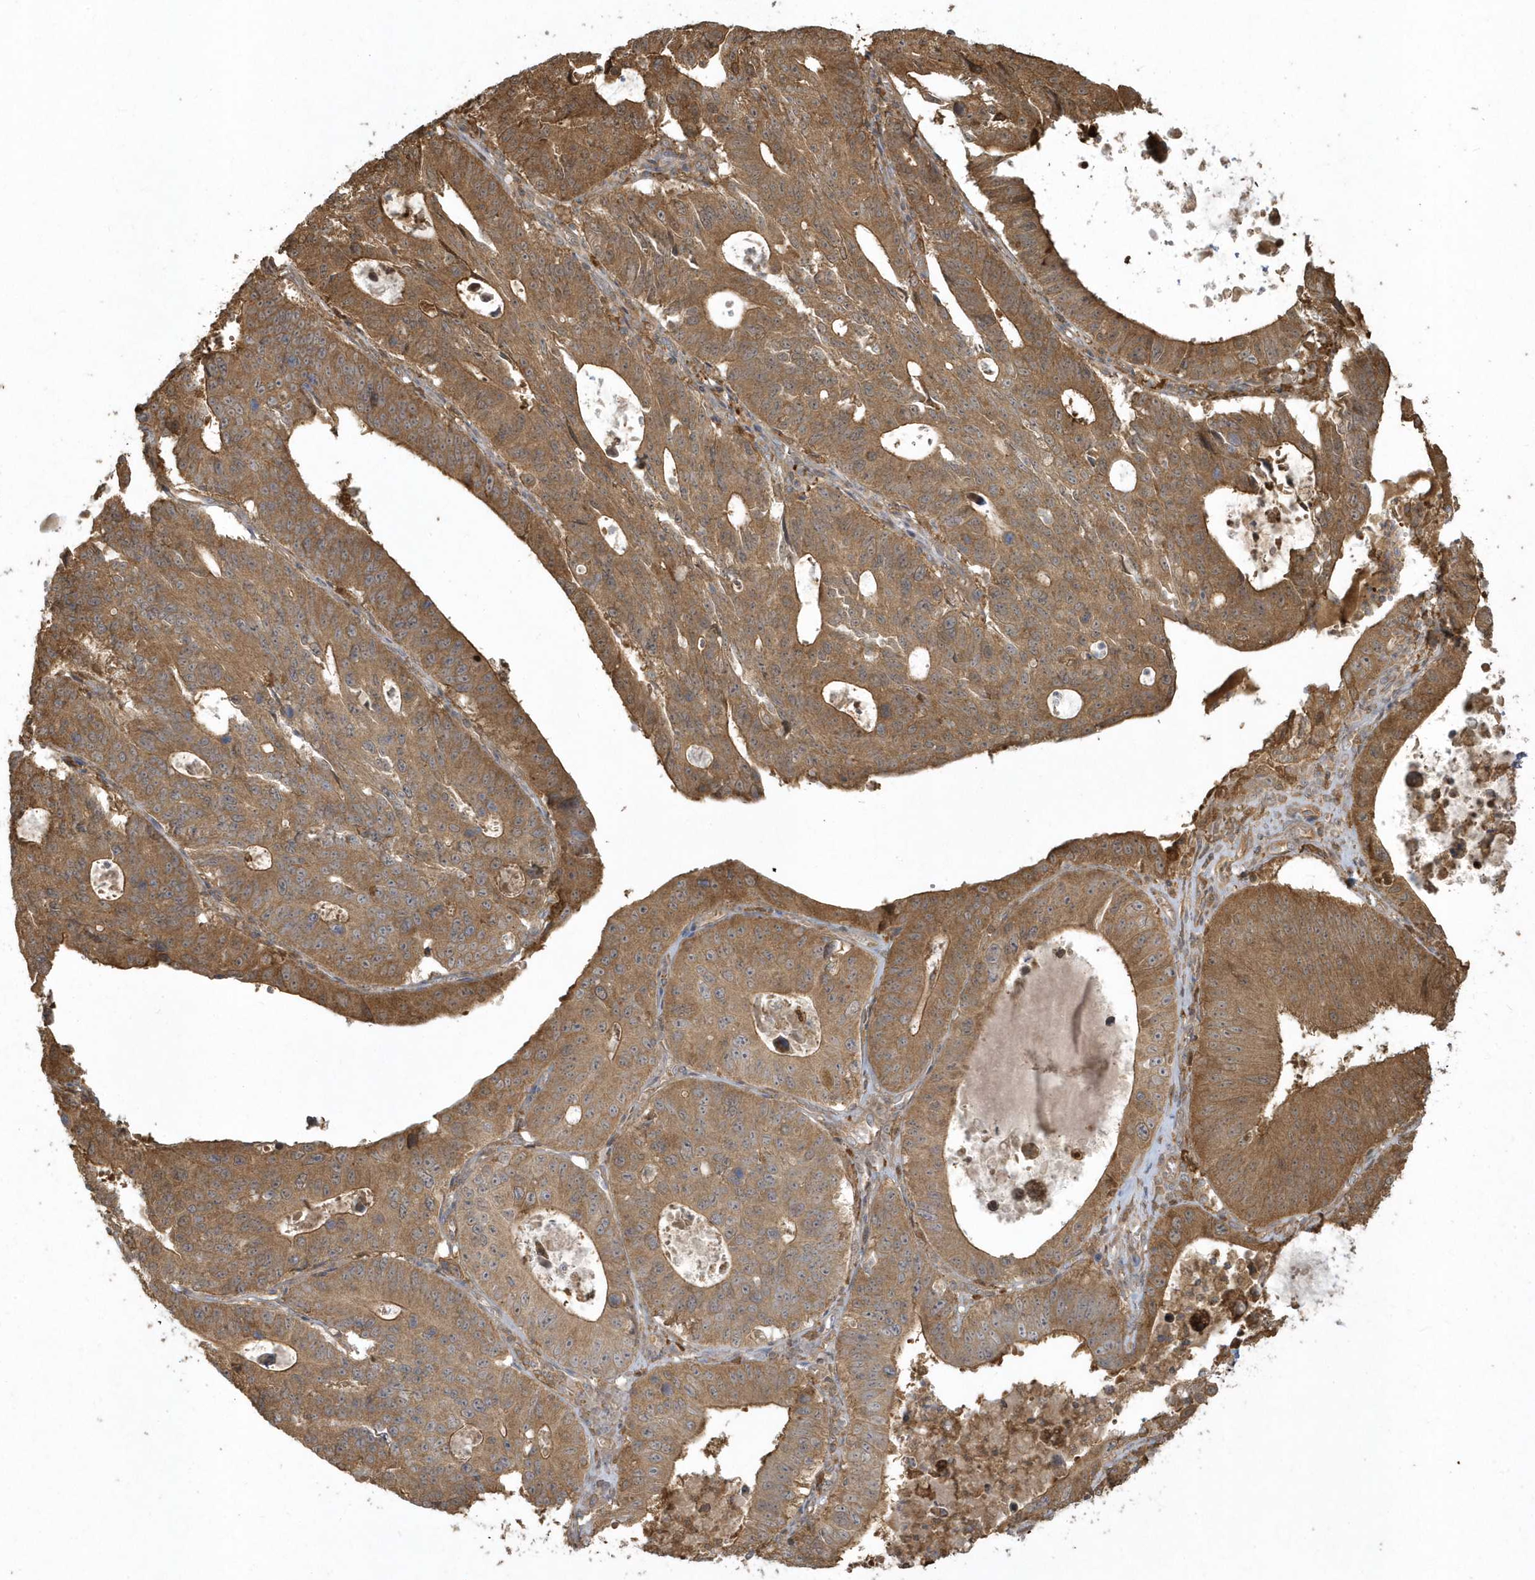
{"staining": {"intensity": "strong", "quantity": ">75%", "location": "cytoplasmic/membranous"}, "tissue": "stomach cancer", "cell_type": "Tumor cells", "image_type": "cancer", "snomed": [{"axis": "morphology", "description": "Adenocarcinoma, NOS"}, {"axis": "topography", "description": "Stomach"}], "caption": "Immunohistochemical staining of human adenocarcinoma (stomach) exhibits high levels of strong cytoplasmic/membranous staining in approximately >75% of tumor cells.", "gene": "HNMT", "patient": {"sex": "male", "age": 59}}